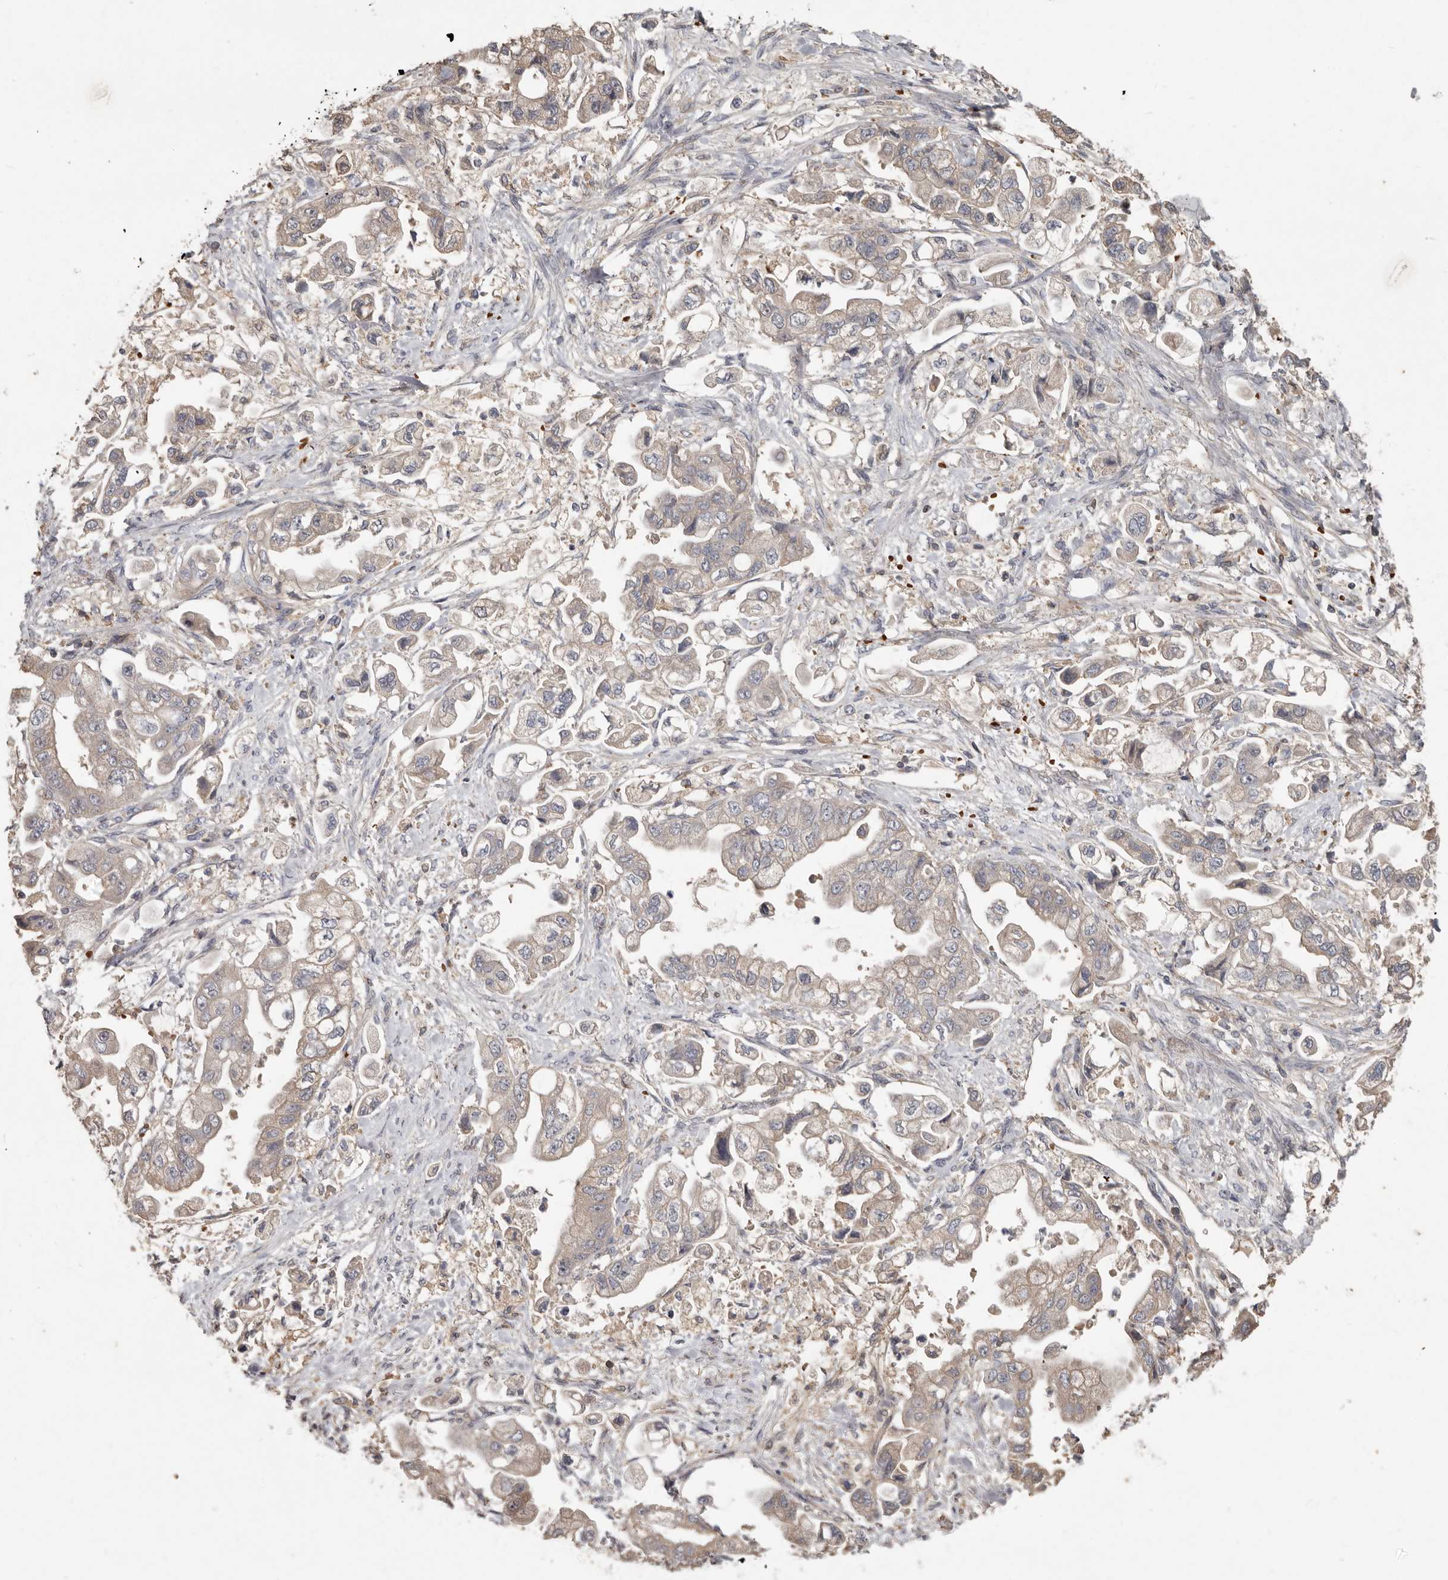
{"staining": {"intensity": "weak", "quantity": "<25%", "location": "cytoplasmic/membranous"}, "tissue": "stomach cancer", "cell_type": "Tumor cells", "image_type": "cancer", "snomed": [{"axis": "morphology", "description": "Adenocarcinoma, NOS"}, {"axis": "topography", "description": "Stomach"}], "caption": "DAB immunohistochemical staining of stomach cancer reveals no significant staining in tumor cells.", "gene": "KIF26B", "patient": {"sex": "male", "age": 62}}